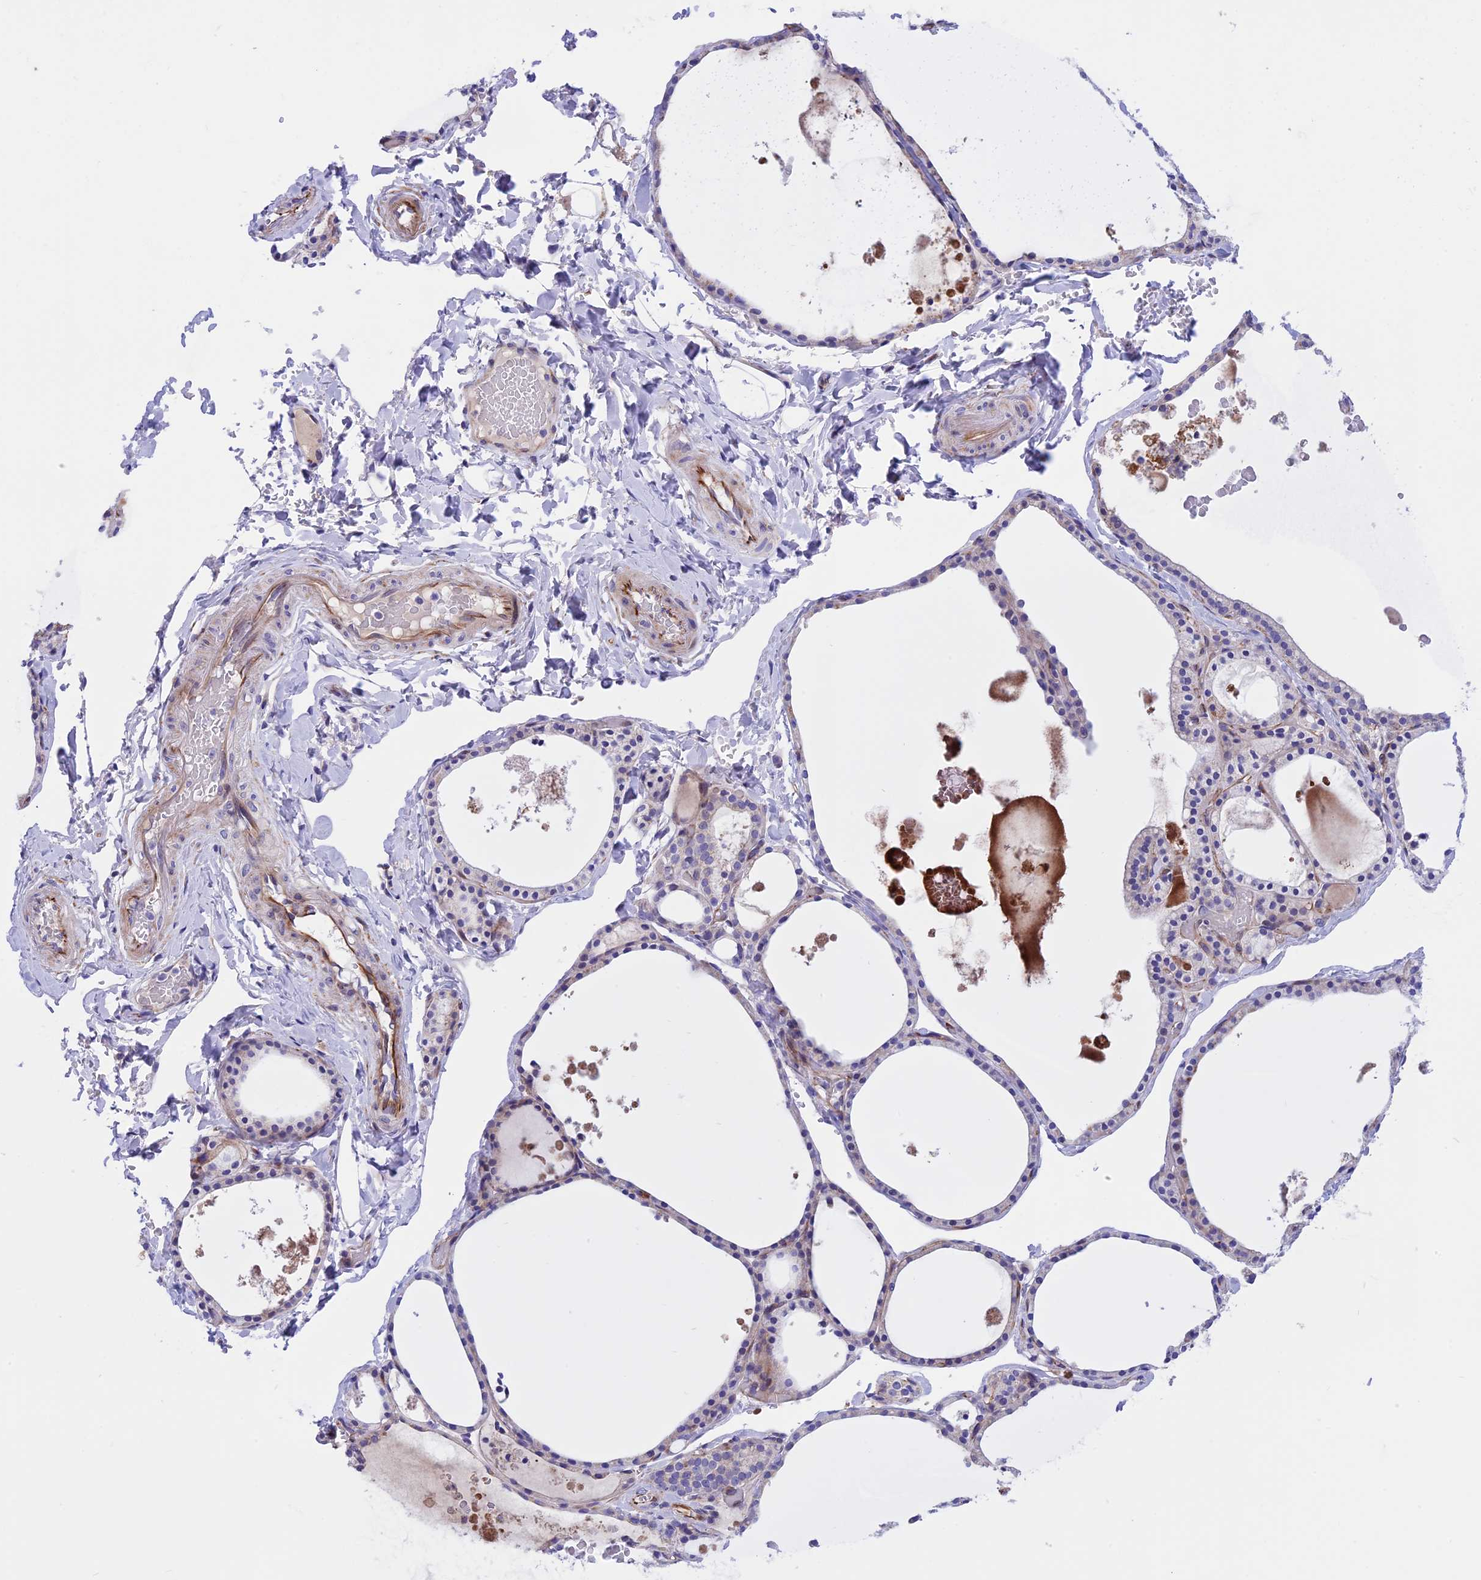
{"staining": {"intensity": "weak", "quantity": "25%-75%", "location": "cytoplasmic/membranous"}, "tissue": "thyroid gland", "cell_type": "Glandular cells", "image_type": "normal", "snomed": [{"axis": "morphology", "description": "Normal tissue, NOS"}, {"axis": "topography", "description": "Thyroid gland"}], "caption": "This micrograph demonstrates immunohistochemistry (IHC) staining of benign thyroid gland, with low weak cytoplasmic/membranous staining in about 25%-75% of glandular cells.", "gene": "TMEM138", "patient": {"sex": "male", "age": 56}}